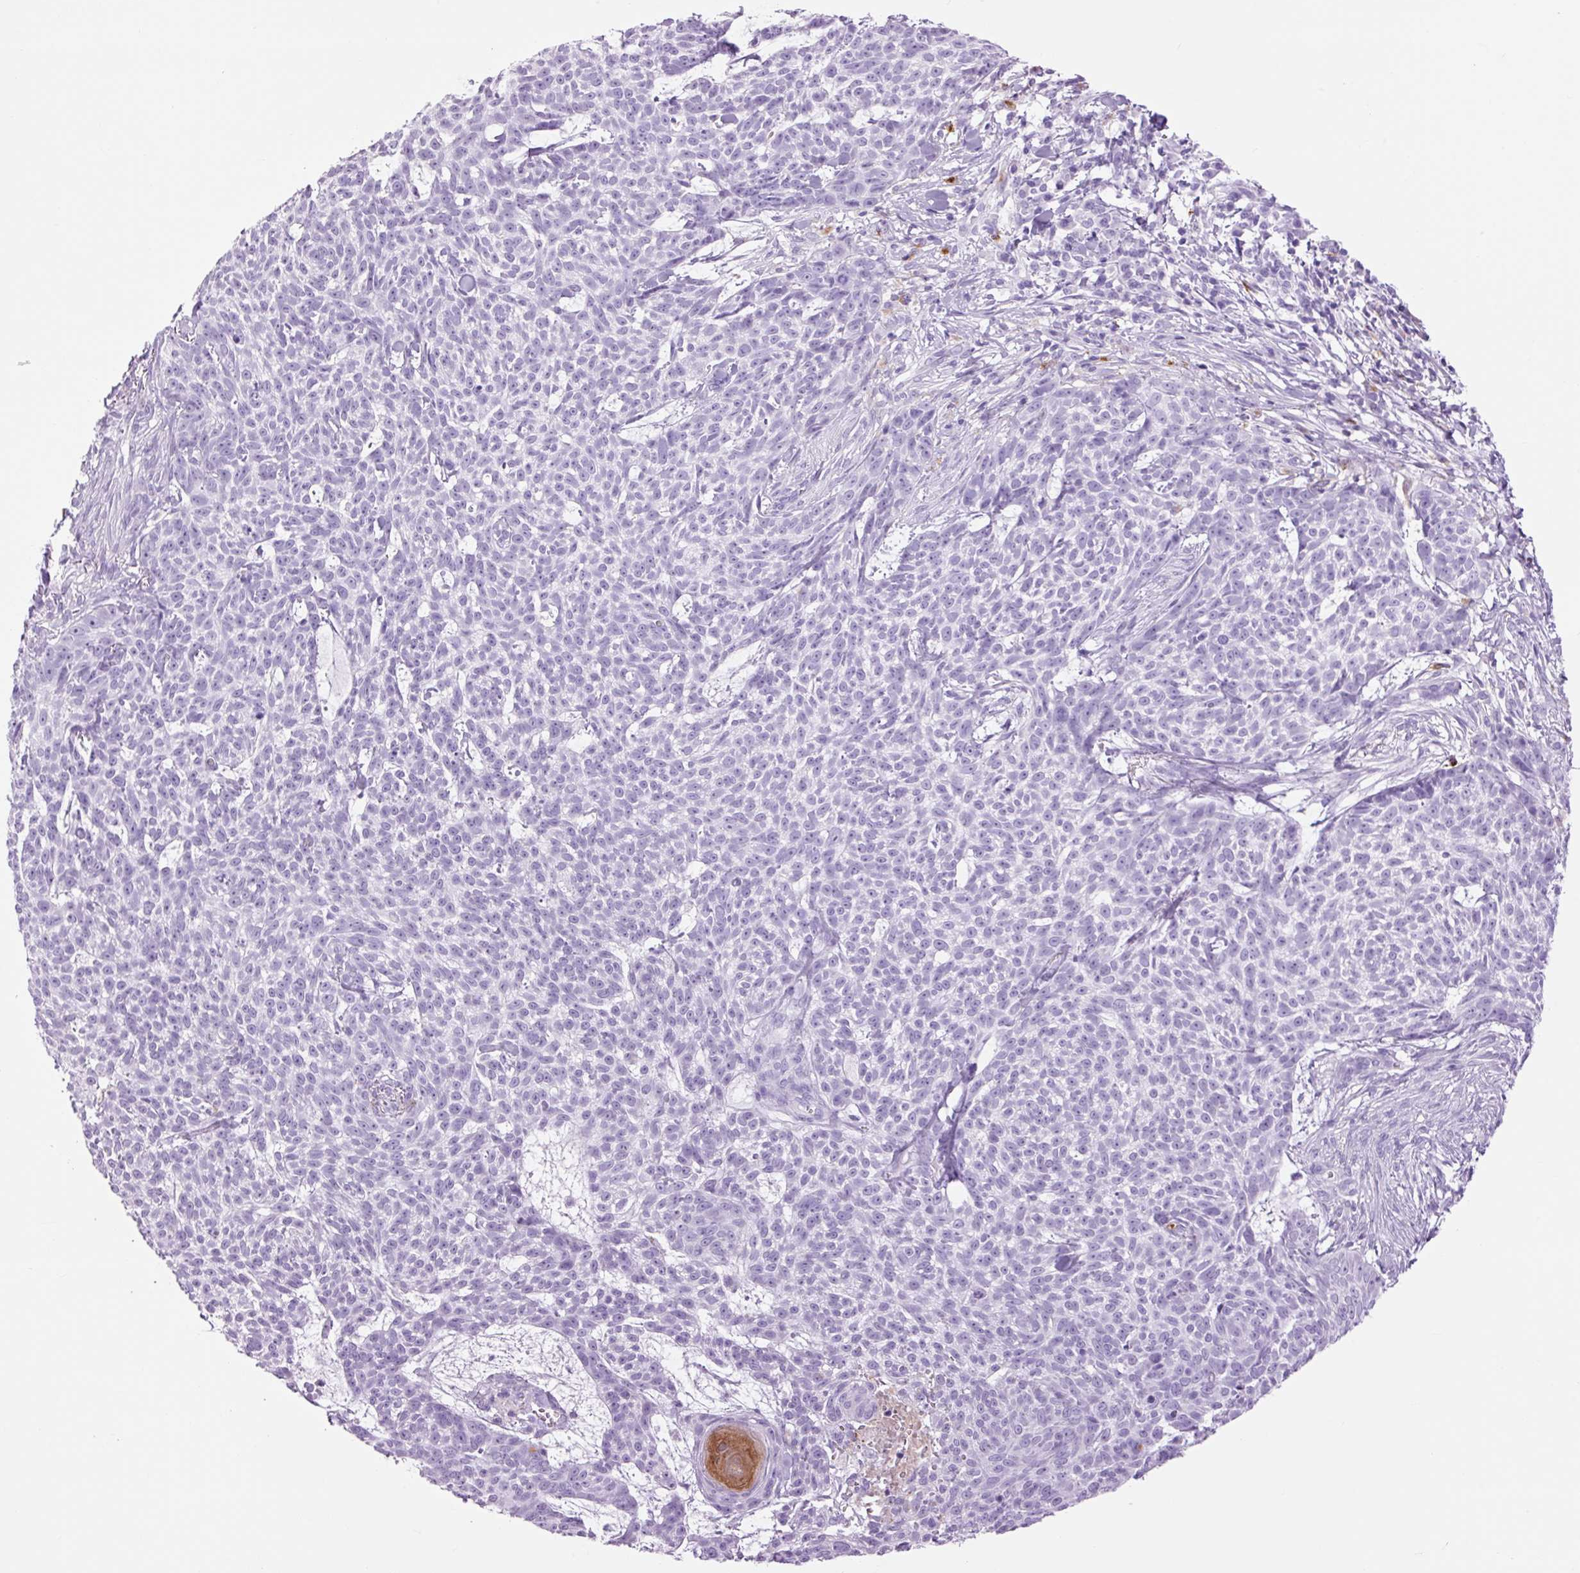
{"staining": {"intensity": "negative", "quantity": "none", "location": "none"}, "tissue": "skin cancer", "cell_type": "Tumor cells", "image_type": "cancer", "snomed": [{"axis": "morphology", "description": "Basal cell carcinoma"}, {"axis": "topography", "description": "Skin"}], "caption": "Skin cancer (basal cell carcinoma) stained for a protein using IHC reveals no expression tumor cells.", "gene": "LYZ", "patient": {"sex": "female", "age": 93}}